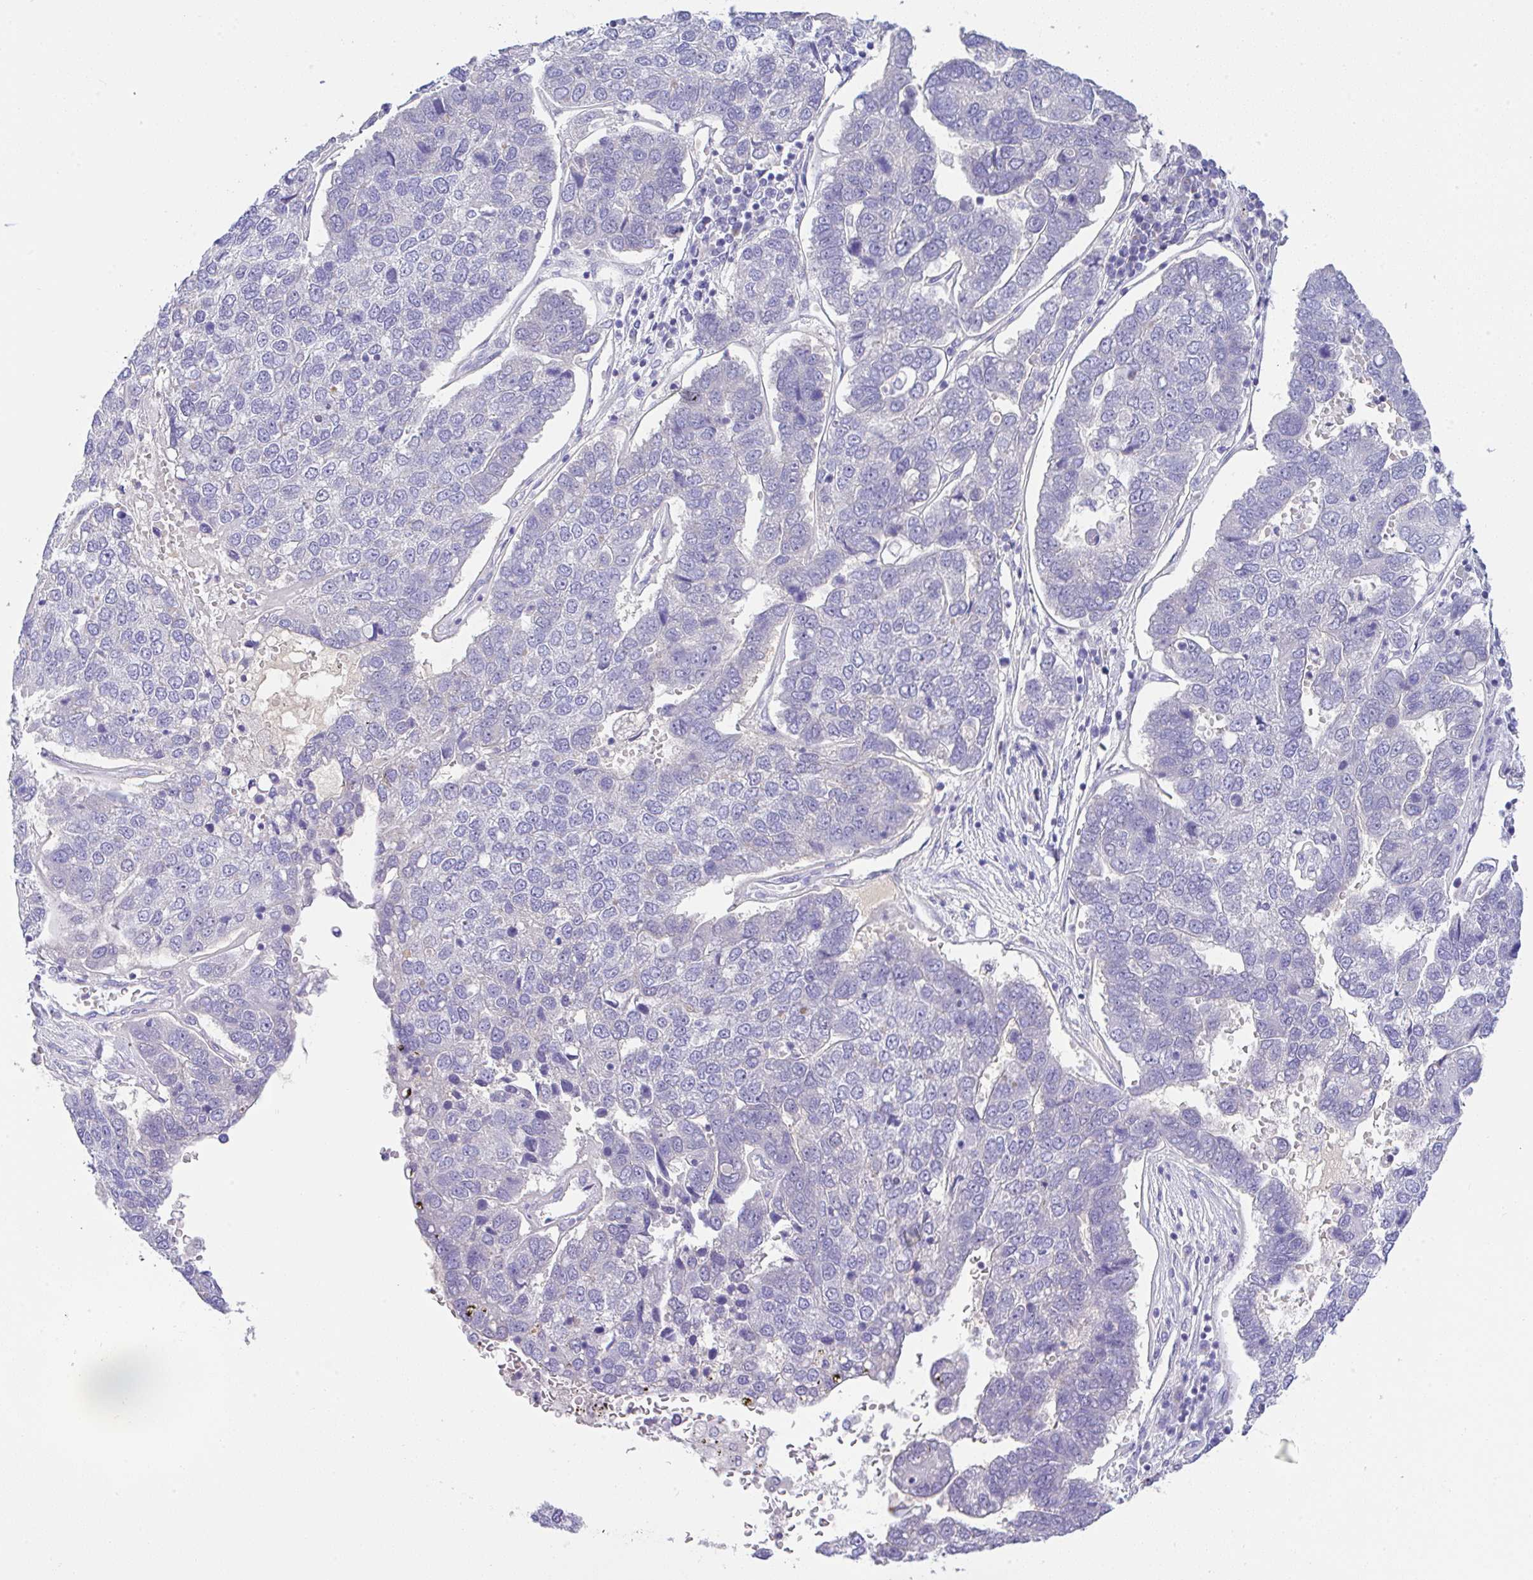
{"staining": {"intensity": "negative", "quantity": "none", "location": "none"}, "tissue": "pancreatic cancer", "cell_type": "Tumor cells", "image_type": "cancer", "snomed": [{"axis": "morphology", "description": "Adenocarcinoma, NOS"}, {"axis": "topography", "description": "Pancreas"}], "caption": "Immunohistochemistry (IHC) of human pancreatic cancer (adenocarcinoma) shows no expression in tumor cells.", "gene": "SERPINE3", "patient": {"sex": "female", "age": 61}}